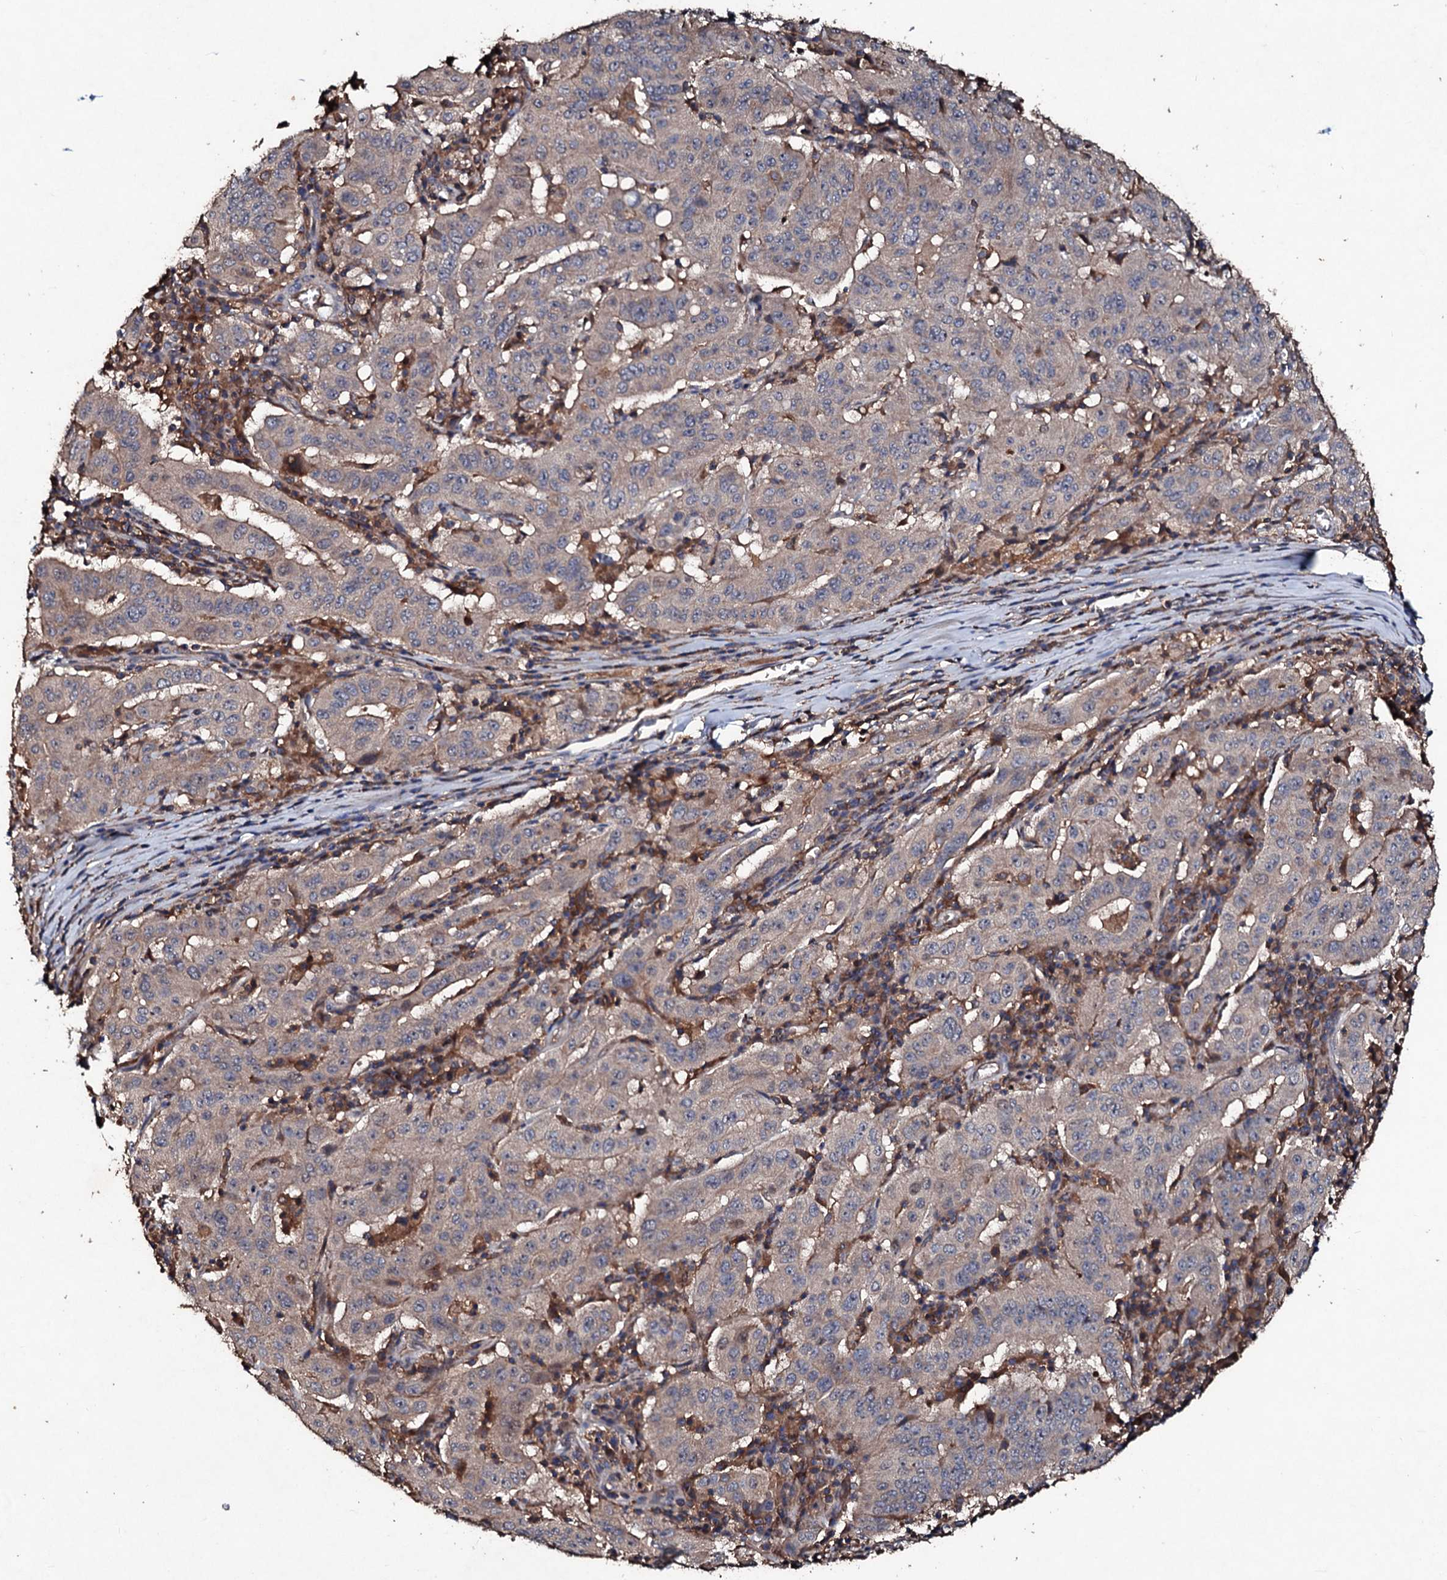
{"staining": {"intensity": "weak", "quantity": "25%-75%", "location": "cytoplasmic/membranous"}, "tissue": "pancreatic cancer", "cell_type": "Tumor cells", "image_type": "cancer", "snomed": [{"axis": "morphology", "description": "Adenocarcinoma, NOS"}, {"axis": "topography", "description": "Pancreas"}], "caption": "Protein staining demonstrates weak cytoplasmic/membranous positivity in about 25%-75% of tumor cells in pancreatic adenocarcinoma.", "gene": "KERA", "patient": {"sex": "male", "age": 63}}